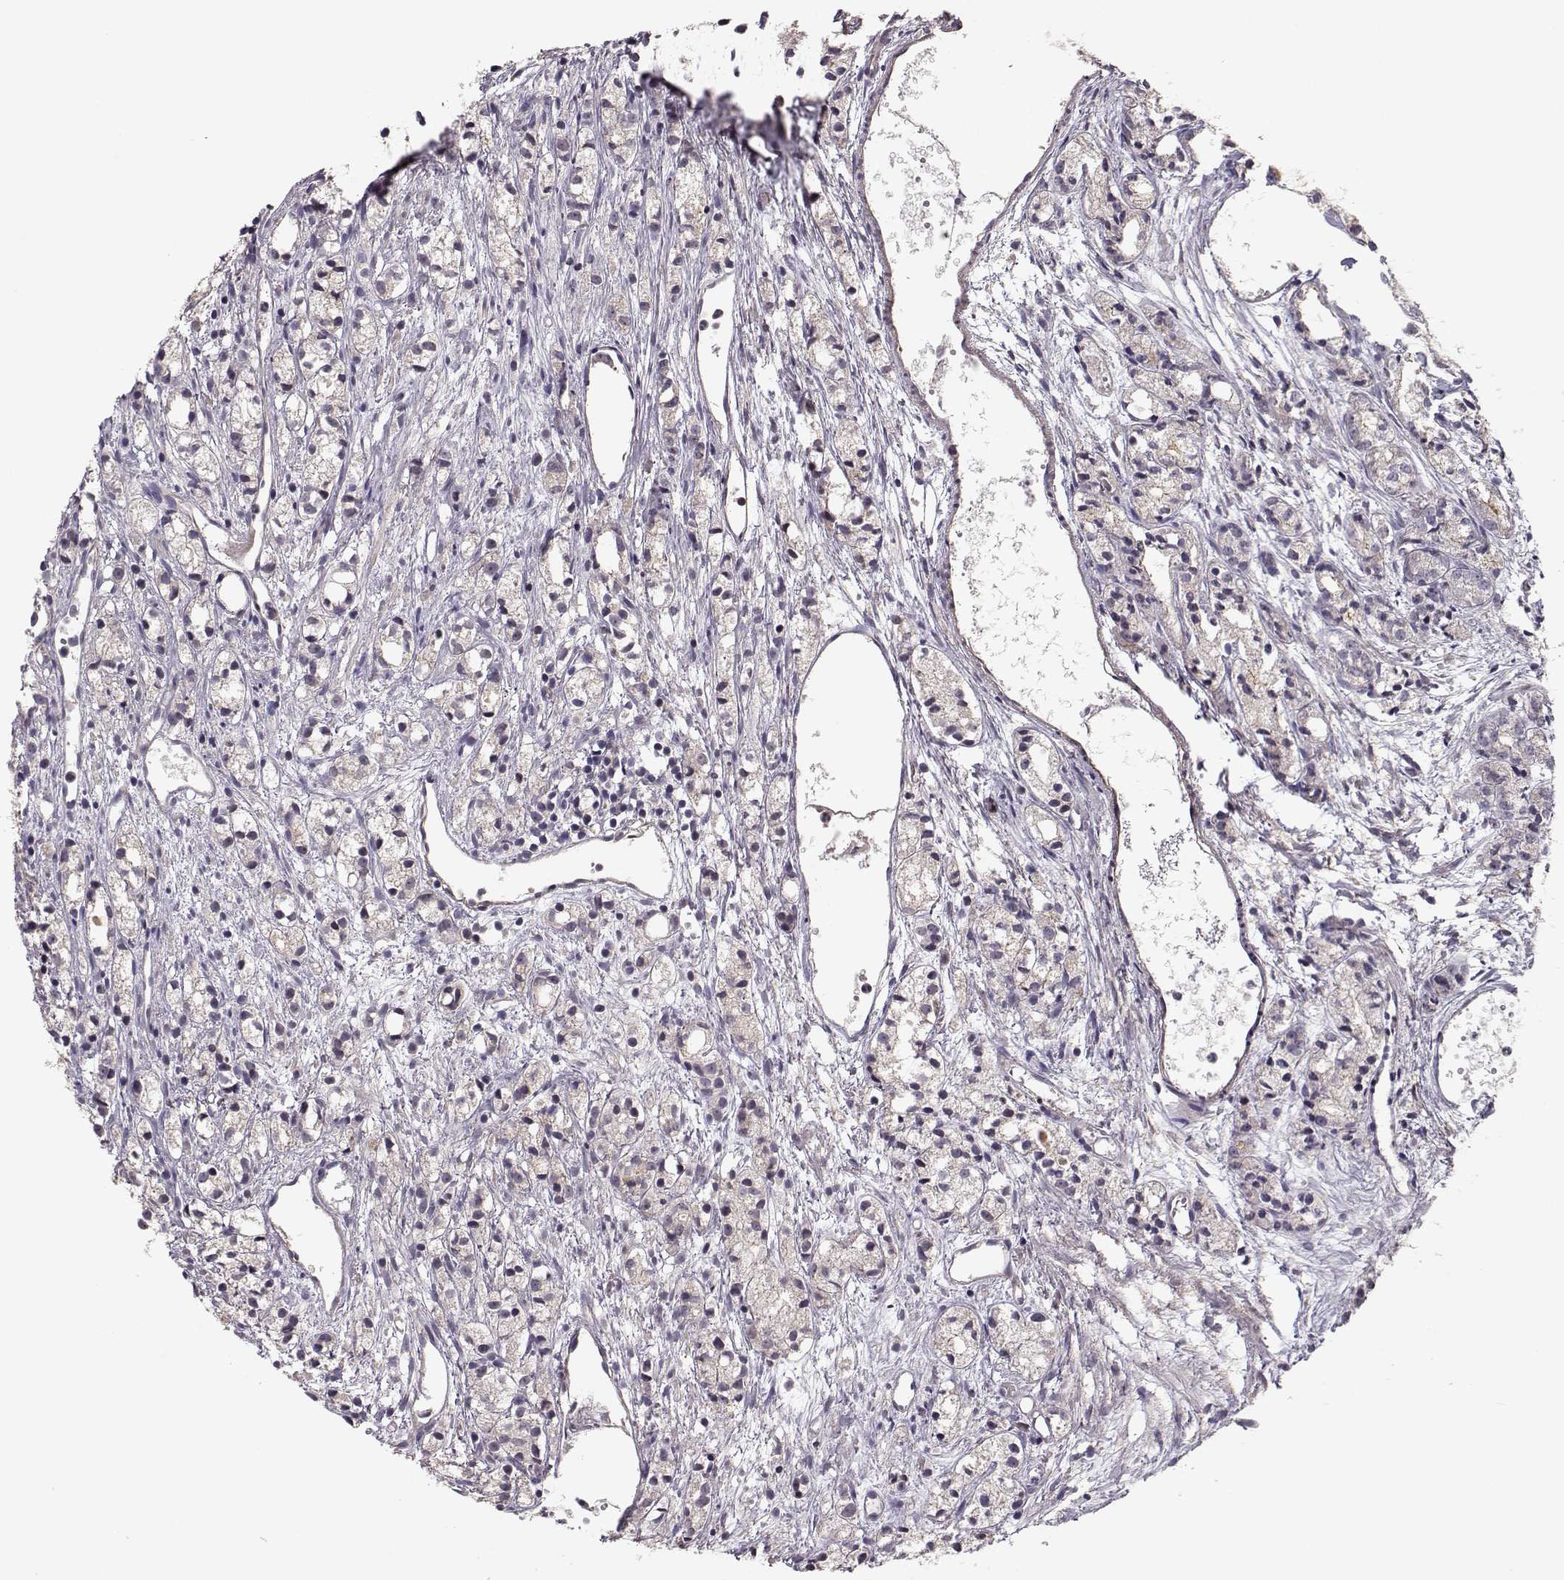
{"staining": {"intensity": "weak", "quantity": "<25%", "location": "cytoplasmic/membranous"}, "tissue": "prostate cancer", "cell_type": "Tumor cells", "image_type": "cancer", "snomed": [{"axis": "morphology", "description": "Adenocarcinoma, Medium grade"}, {"axis": "topography", "description": "Prostate"}], "caption": "Micrograph shows no protein staining in tumor cells of prostate cancer (adenocarcinoma (medium-grade)) tissue.", "gene": "PLEKHG3", "patient": {"sex": "male", "age": 74}}